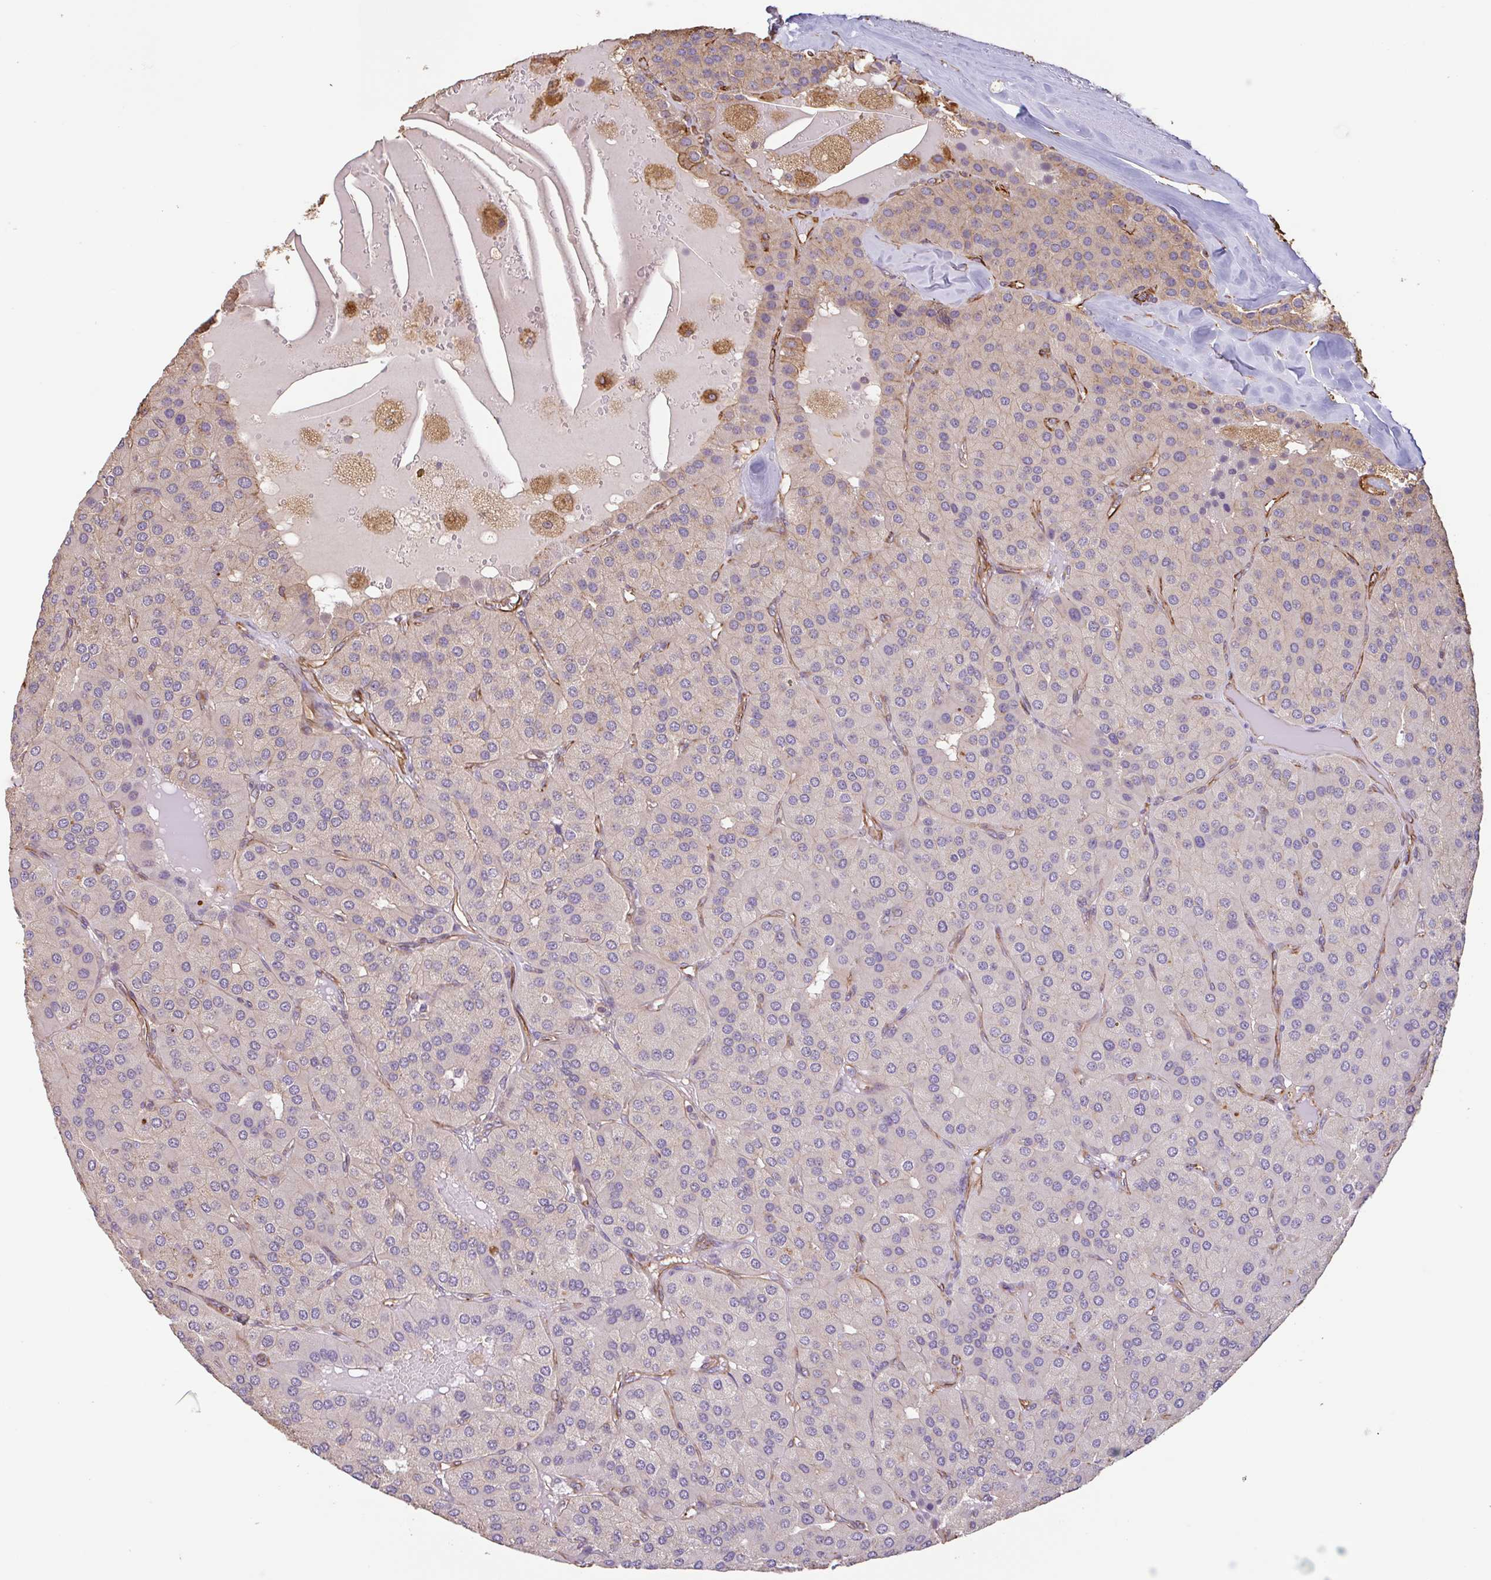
{"staining": {"intensity": "negative", "quantity": "none", "location": "none"}, "tissue": "parathyroid gland", "cell_type": "Glandular cells", "image_type": "normal", "snomed": [{"axis": "morphology", "description": "Normal tissue, NOS"}, {"axis": "morphology", "description": "Adenoma, NOS"}, {"axis": "topography", "description": "Parathyroid gland"}], "caption": "DAB immunohistochemical staining of unremarkable human parathyroid gland reveals no significant expression in glandular cells.", "gene": "ZNF790", "patient": {"sex": "female", "age": 86}}